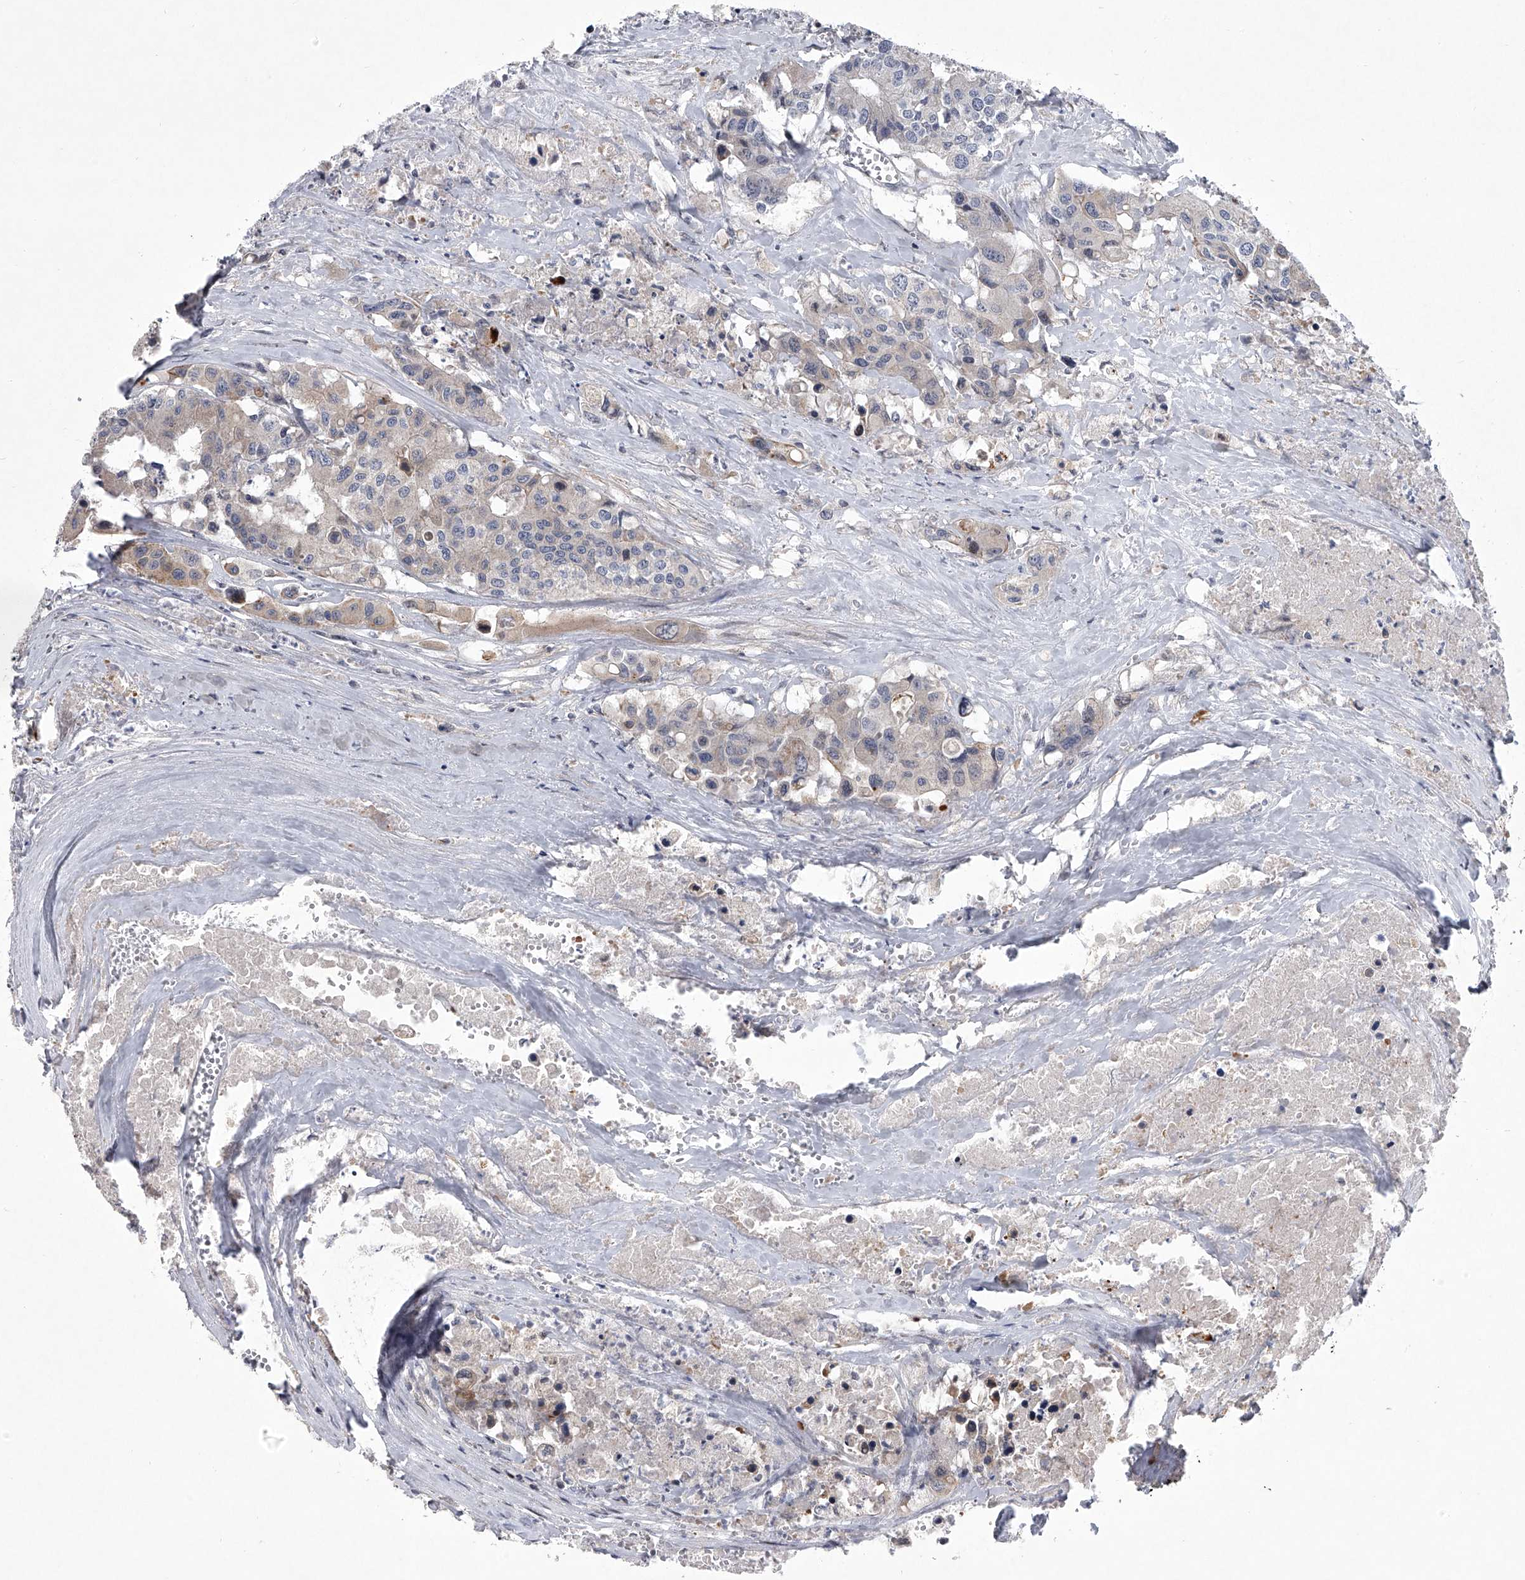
{"staining": {"intensity": "negative", "quantity": "none", "location": "none"}, "tissue": "colorectal cancer", "cell_type": "Tumor cells", "image_type": "cancer", "snomed": [{"axis": "morphology", "description": "Adenocarcinoma, NOS"}, {"axis": "topography", "description": "Colon"}], "caption": "Tumor cells show no significant expression in colorectal cancer.", "gene": "HEATR6", "patient": {"sex": "male", "age": 77}}